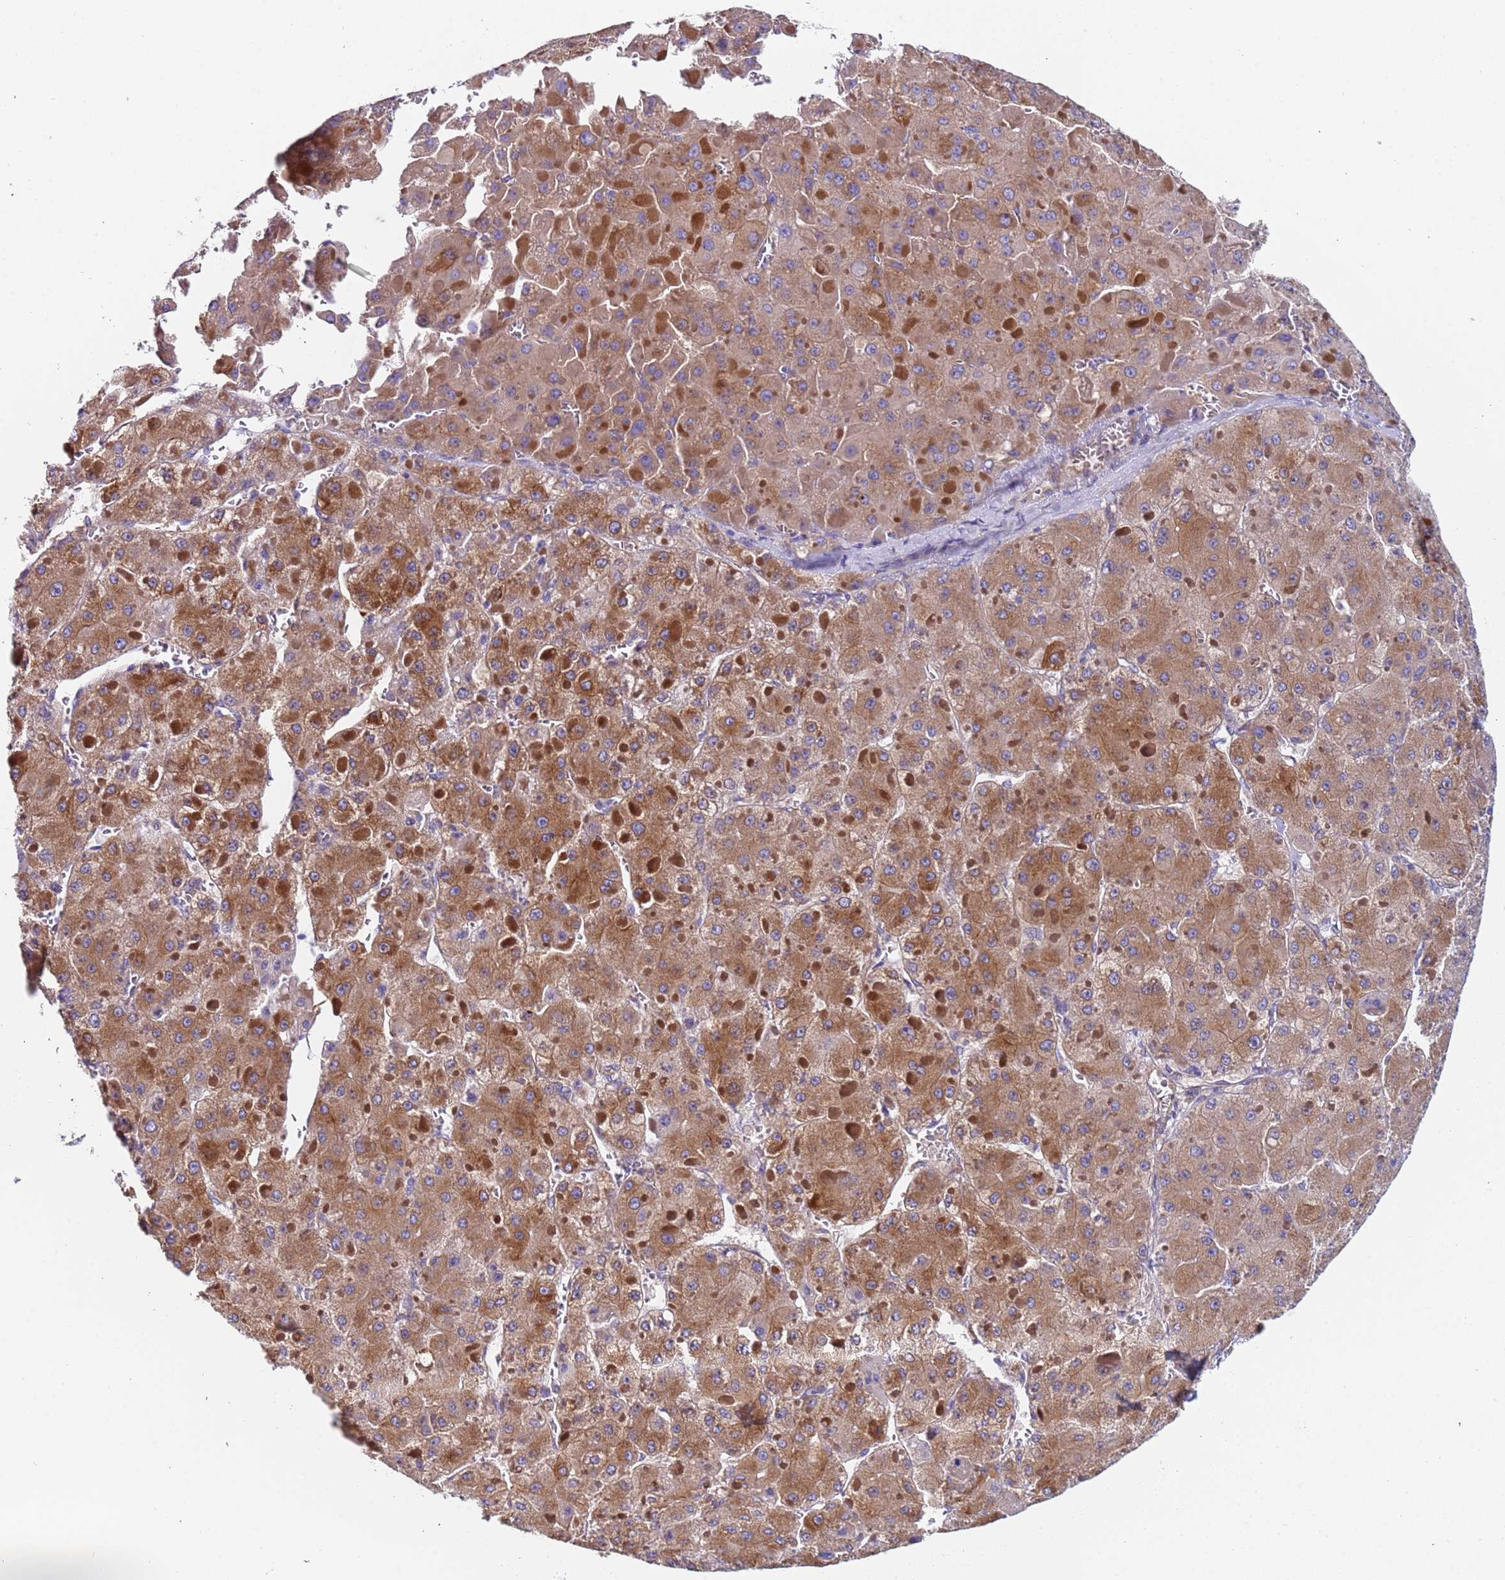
{"staining": {"intensity": "moderate", "quantity": ">75%", "location": "cytoplasmic/membranous"}, "tissue": "liver cancer", "cell_type": "Tumor cells", "image_type": "cancer", "snomed": [{"axis": "morphology", "description": "Carcinoma, Hepatocellular, NOS"}, {"axis": "topography", "description": "Liver"}], "caption": "A brown stain highlights moderate cytoplasmic/membranous staining of a protein in human liver cancer tumor cells.", "gene": "PAQR7", "patient": {"sex": "female", "age": 73}}